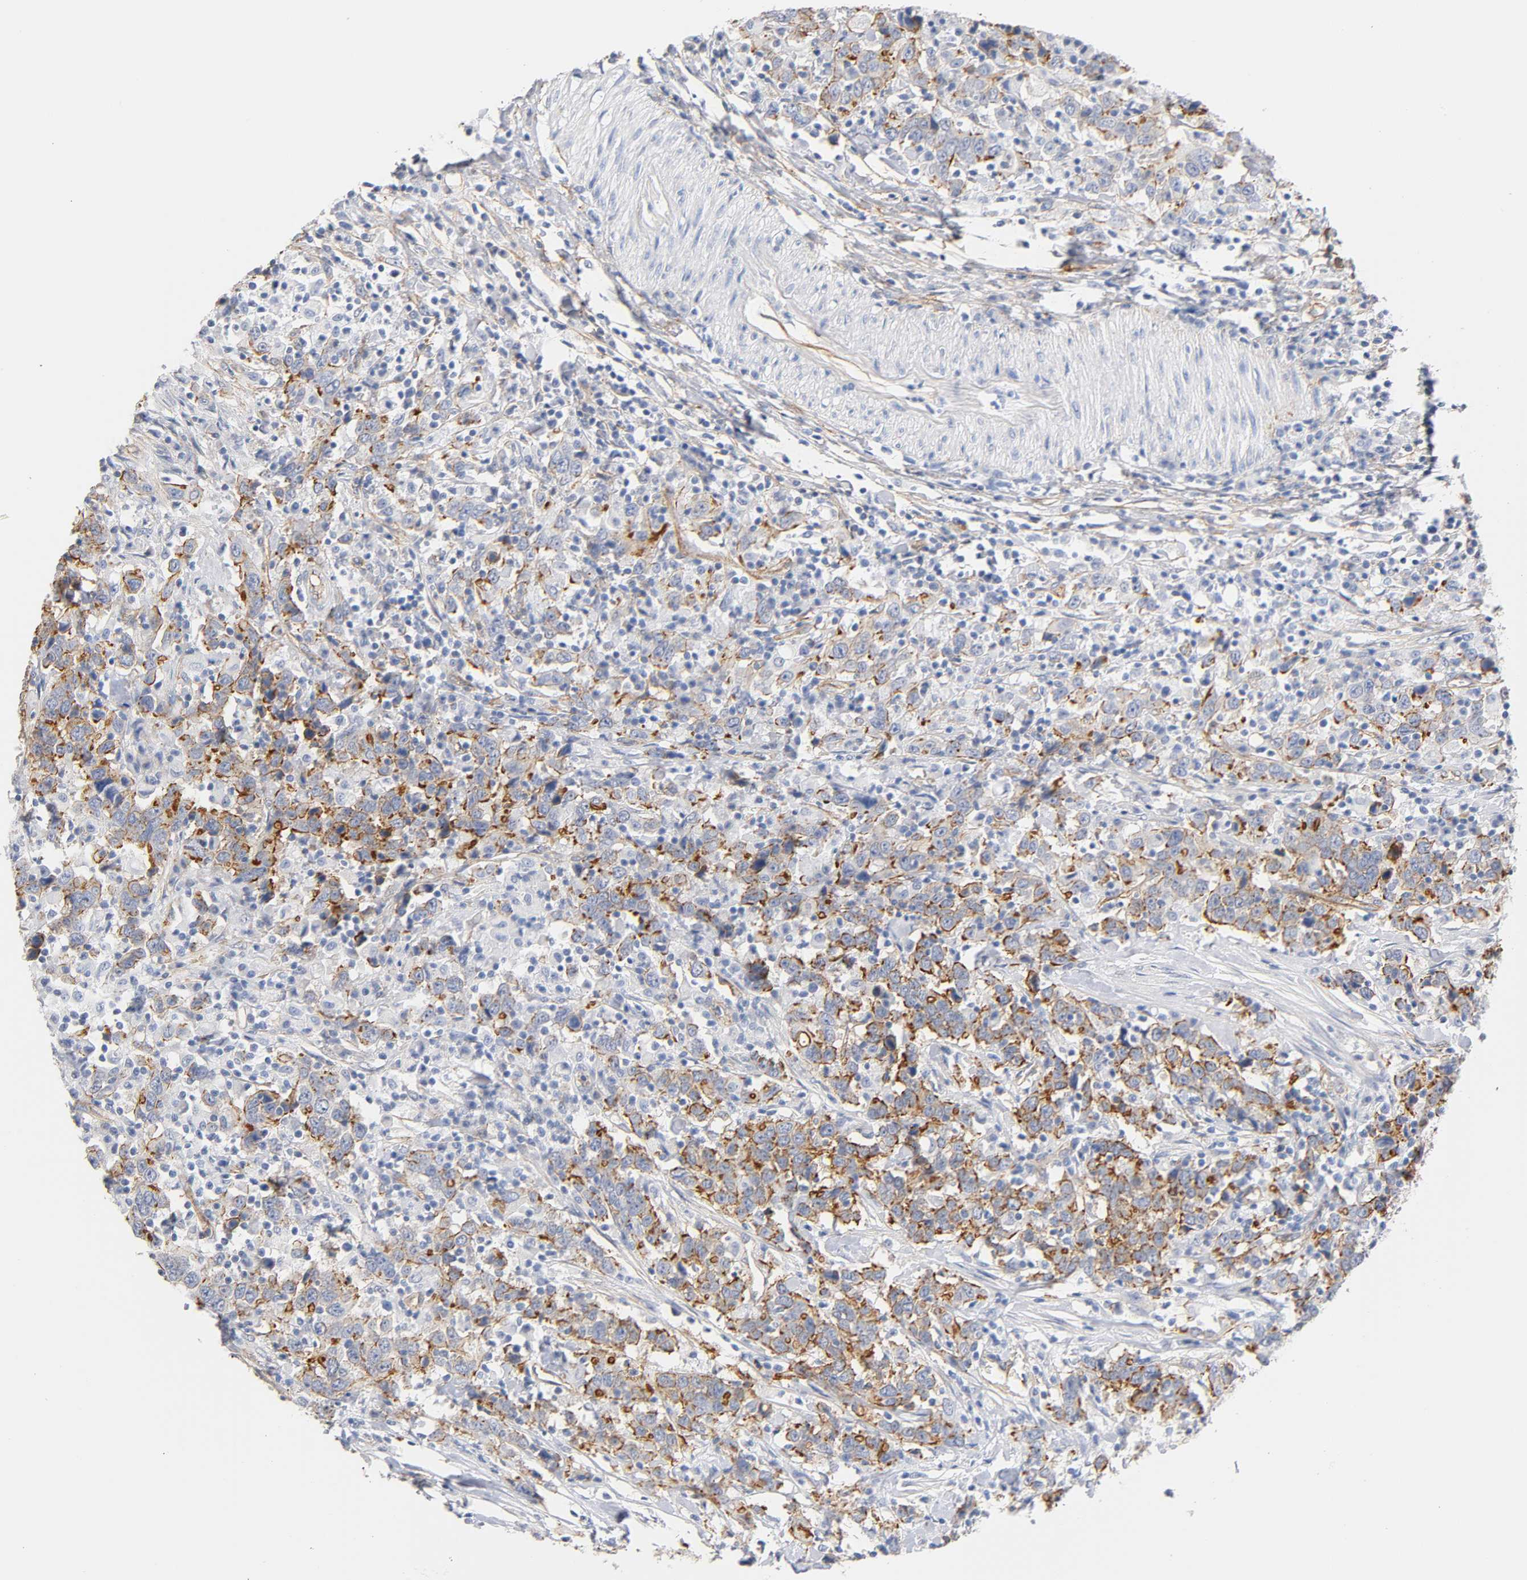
{"staining": {"intensity": "strong", "quantity": ">75%", "location": "cytoplasmic/membranous"}, "tissue": "urothelial cancer", "cell_type": "Tumor cells", "image_type": "cancer", "snomed": [{"axis": "morphology", "description": "Urothelial carcinoma, High grade"}, {"axis": "topography", "description": "Urinary bladder"}], "caption": "Brown immunohistochemical staining in human urothelial carcinoma (high-grade) displays strong cytoplasmic/membranous positivity in approximately >75% of tumor cells. (Brightfield microscopy of DAB IHC at high magnification).", "gene": "SPTAN1", "patient": {"sex": "male", "age": 61}}